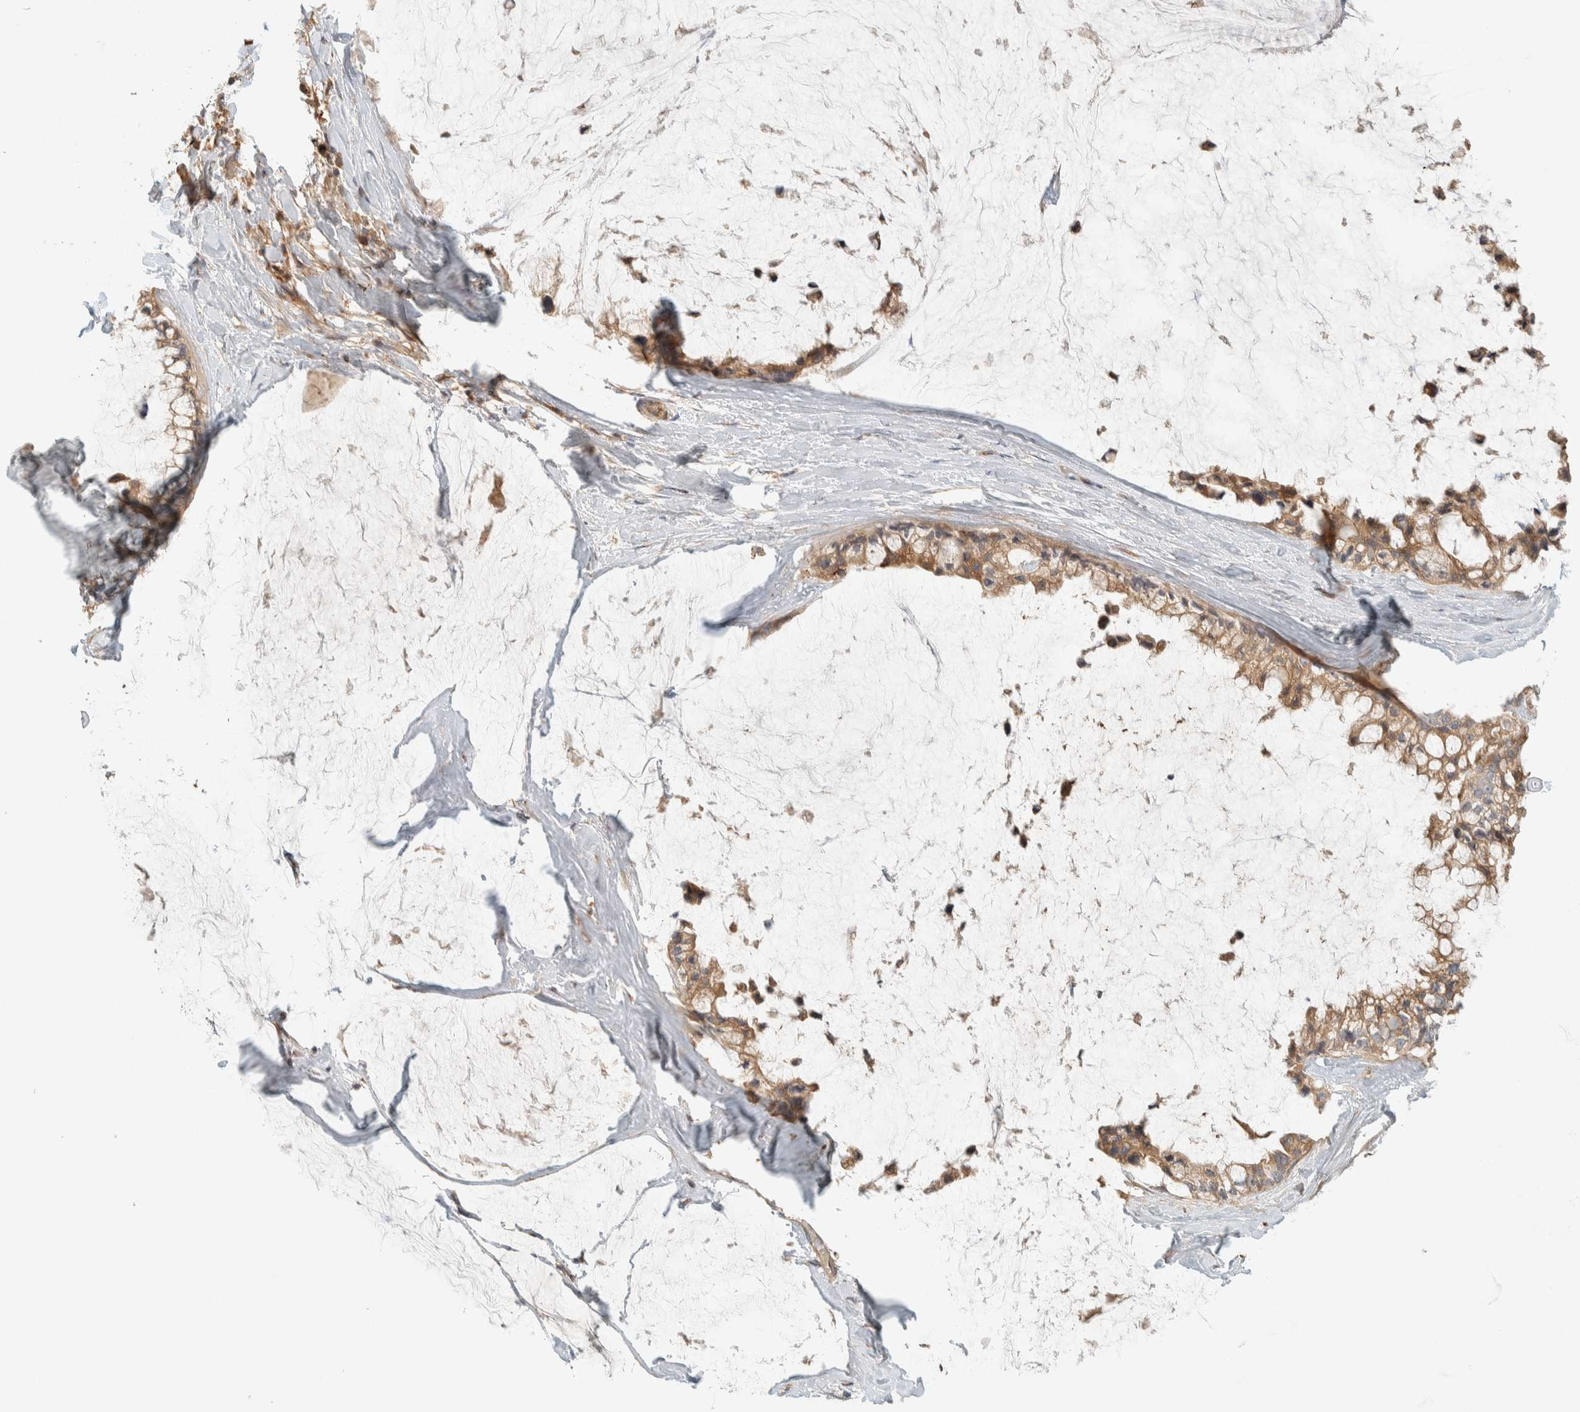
{"staining": {"intensity": "moderate", "quantity": ">75%", "location": "cytoplasmic/membranous"}, "tissue": "ovarian cancer", "cell_type": "Tumor cells", "image_type": "cancer", "snomed": [{"axis": "morphology", "description": "Cystadenocarcinoma, mucinous, NOS"}, {"axis": "topography", "description": "Ovary"}], "caption": "Immunohistochemistry (IHC) micrograph of neoplastic tissue: human ovarian cancer (mucinous cystadenocarcinoma) stained using immunohistochemistry (IHC) exhibits medium levels of moderate protein expression localized specifically in the cytoplasmic/membranous of tumor cells, appearing as a cytoplasmic/membranous brown color.", "gene": "FAM167A", "patient": {"sex": "female", "age": 39}}